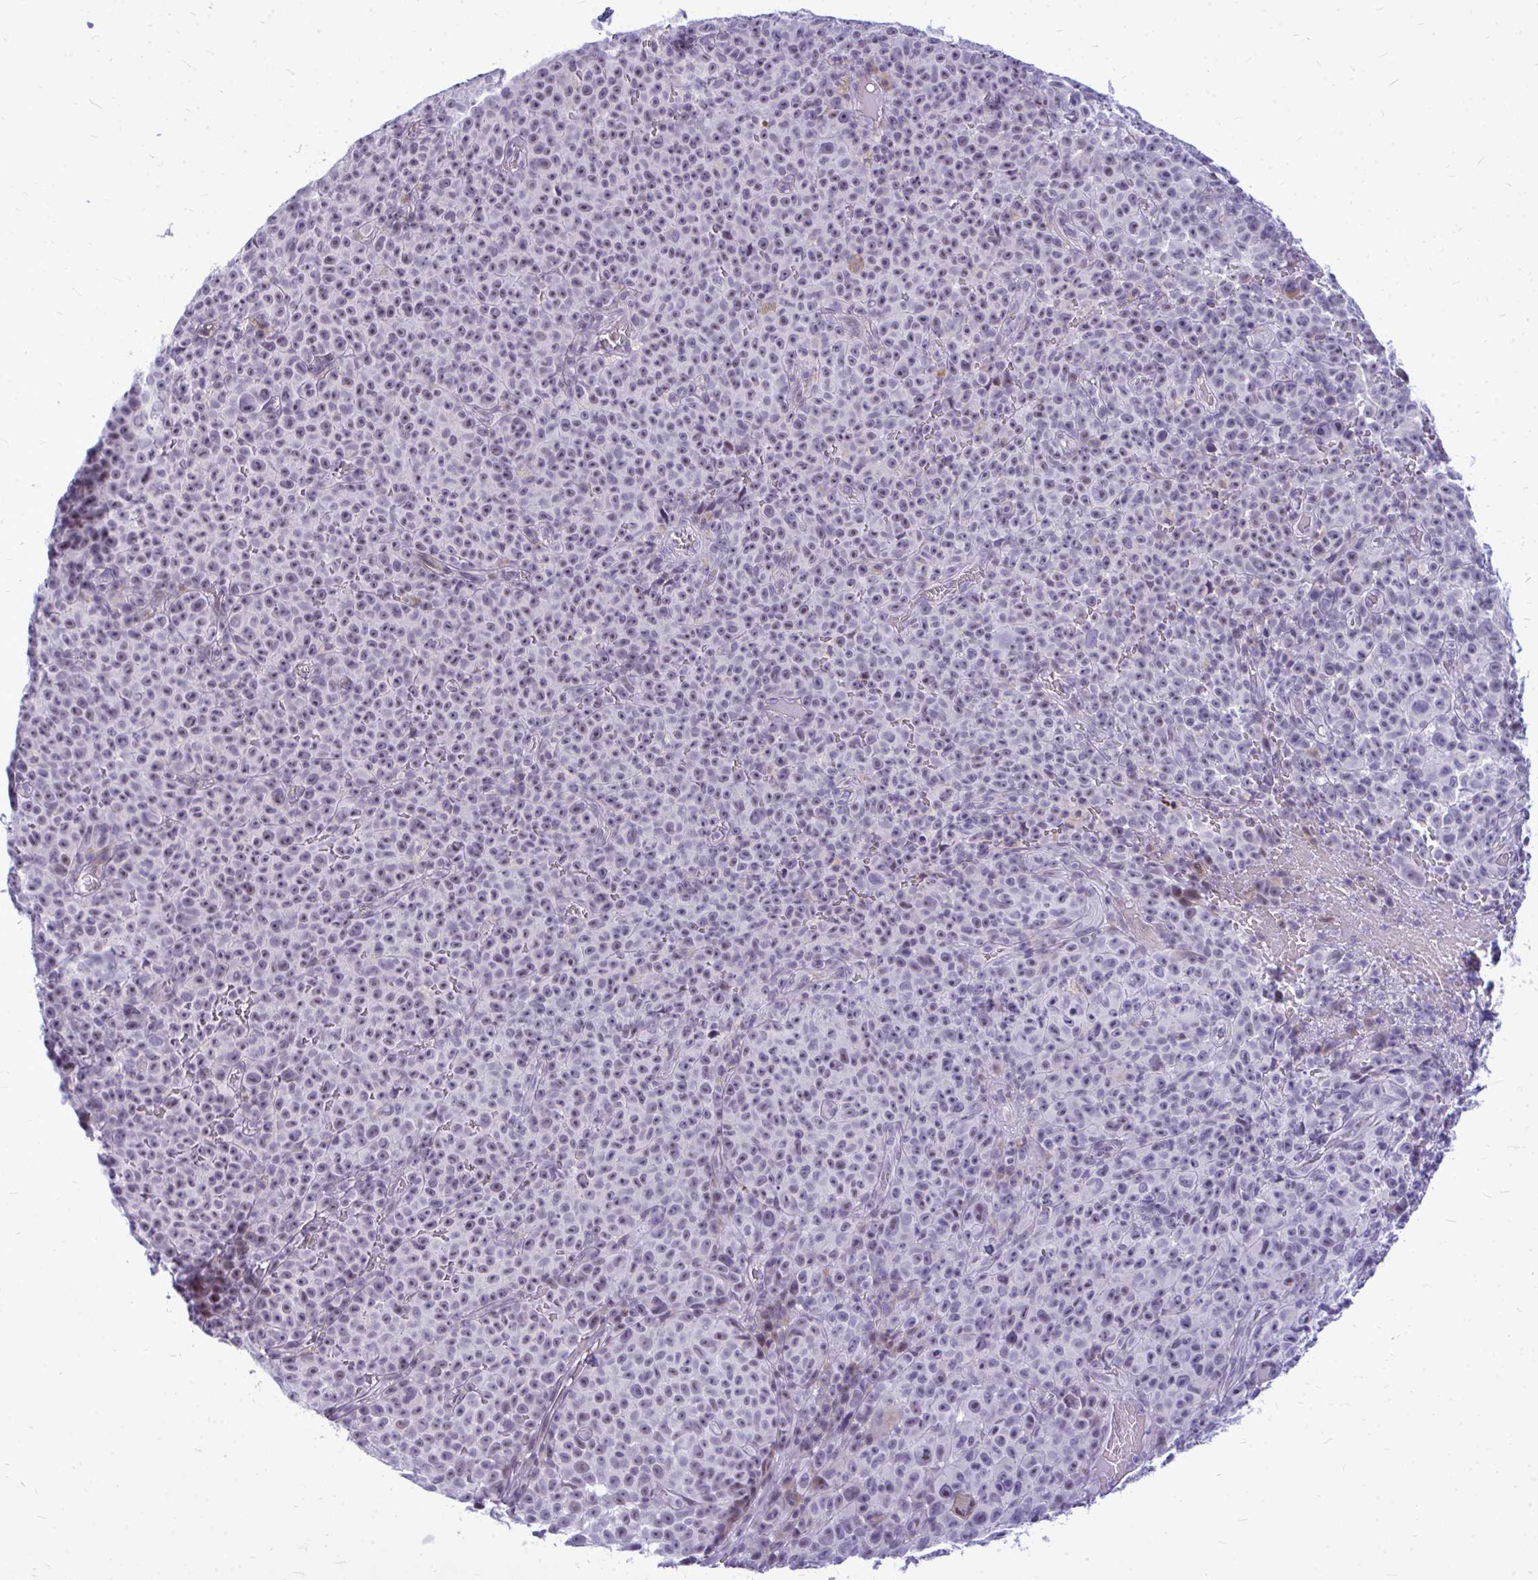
{"staining": {"intensity": "moderate", "quantity": "25%-75%", "location": "nuclear"}, "tissue": "melanoma", "cell_type": "Tumor cells", "image_type": "cancer", "snomed": [{"axis": "morphology", "description": "Malignant melanoma, NOS"}, {"axis": "topography", "description": "Skin"}], "caption": "Approximately 25%-75% of tumor cells in melanoma reveal moderate nuclear protein positivity as visualized by brown immunohistochemical staining.", "gene": "ZSCAN25", "patient": {"sex": "female", "age": 82}}